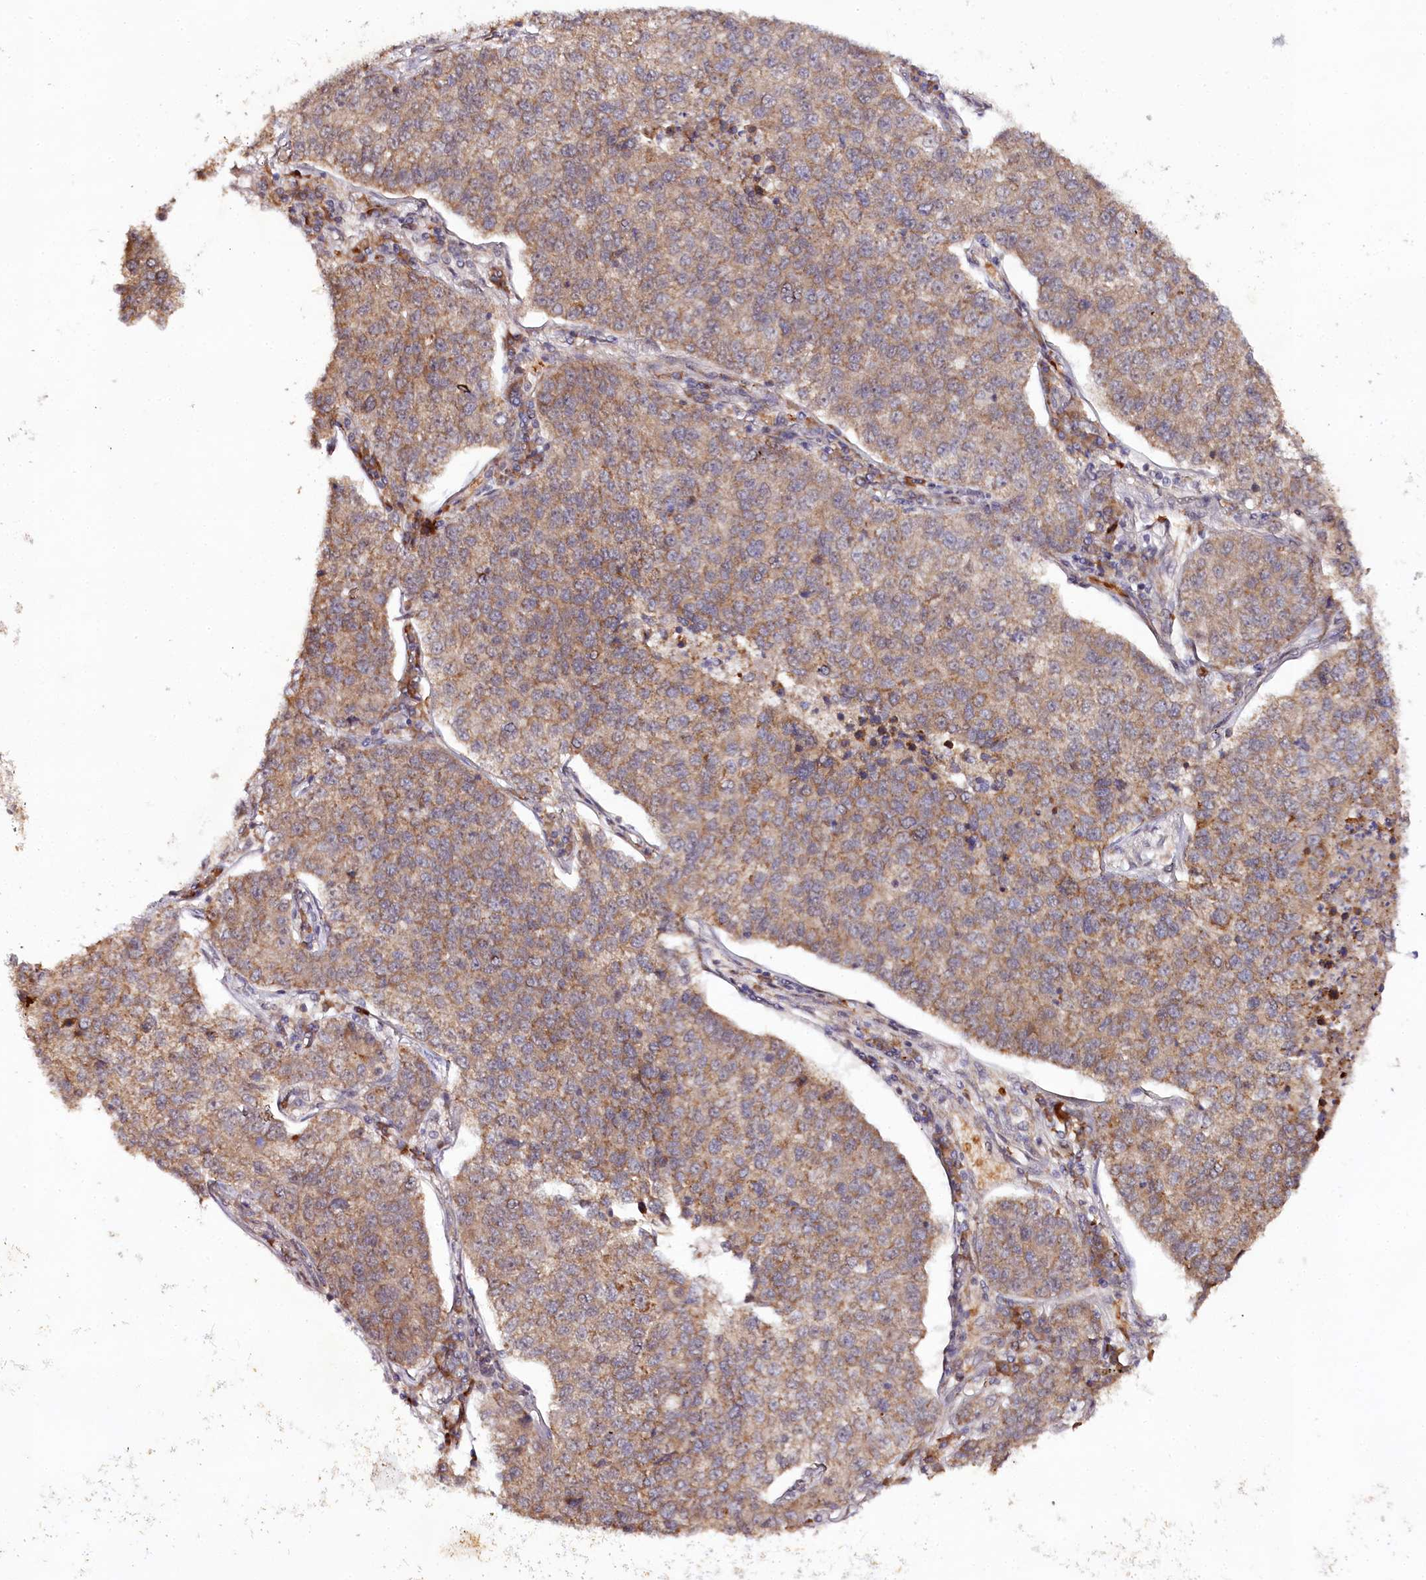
{"staining": {"intensity": "moderate", "quantity": ">75%", "location": "cytoplasmic/membranous"}, "tissue": "lung cancer", "cell_type": "Tumor cells", "image_type": "cancer", "snomed": [{"axis": "morphology", "description": "Adenocarcinoma, NOS"}, {"axis": "topography", "description": "Lung"}], "caption": "Immunohistochemistry (DAB) staining of lung cancer demonstrates moderate cytoplasmic/membranous protein positivity in approximately >75% of tumor cells. The staining was performed using DAB to visualize the protein expression in brown, while the nuclei were stained in blue with hematoxylin (Magnification: 20x).", "gene": "DMP1", "patient": {"sex": "male", "age": 49}}